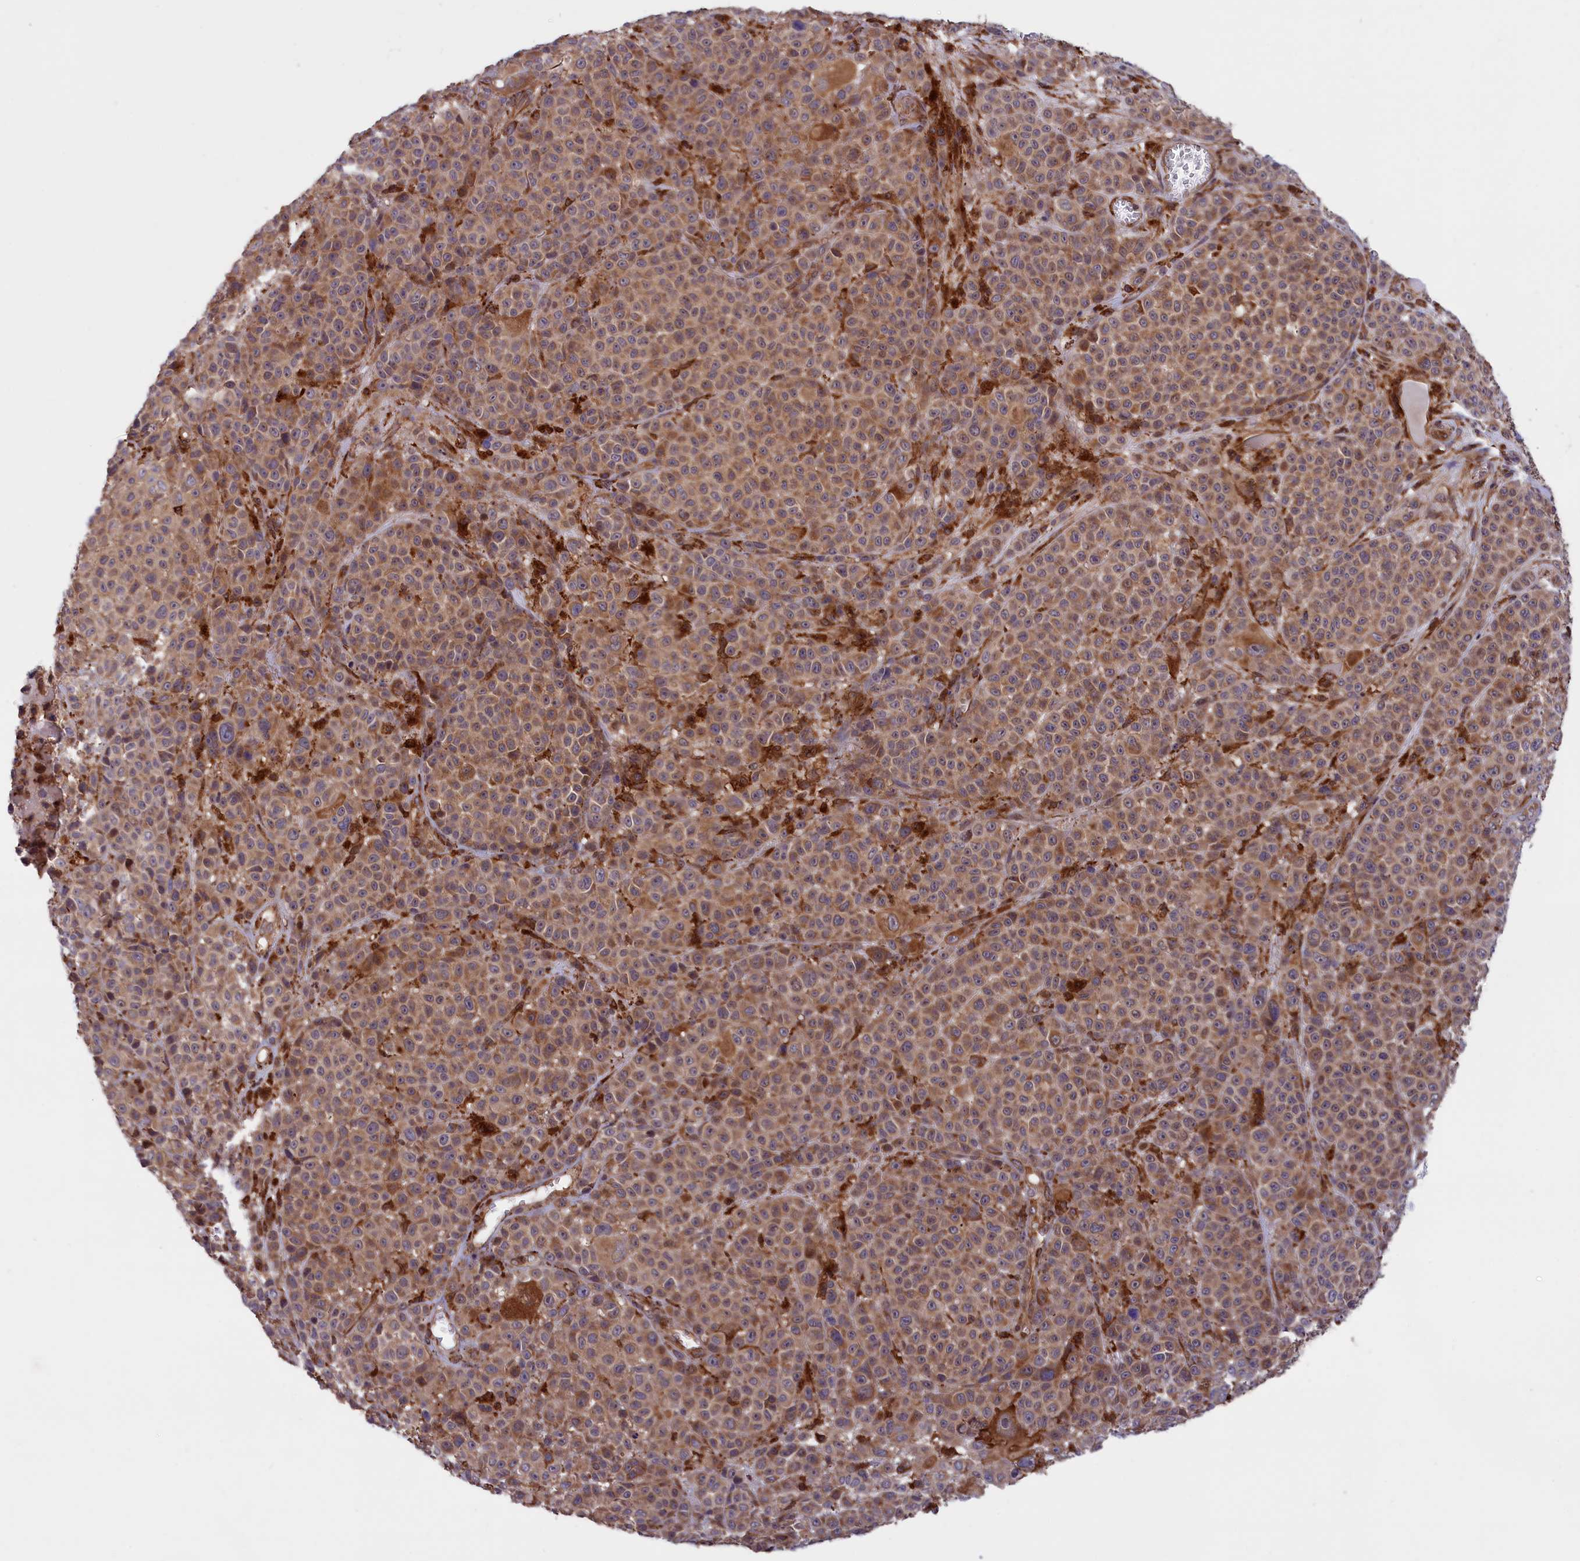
{"staining": {"intensity": "moderate", "quantity": ">75%", "location": "cytoplasmic/membranous"}, "tissue": "melanoma", "cell_type": "Tumor cells", "image_type": "cancer", "snomed": [{"axis": "morphology", "description": "Malignant melanoma, NOS"}, {"axis": "topography", "description": "Skin"}], "caption": "Tumor cells exhibit medium levels of moderate cytoplasmic/membranous staining in about >75% of cells in melanoma. Using DAB (3,3'-diaminobenzidine) (brown) and hematoxylin (blue) stains, captured at high magnification using brightfield microscopy.", "gene": "PLA2G4C", "patient": {"sex": "female", "age": 94}}